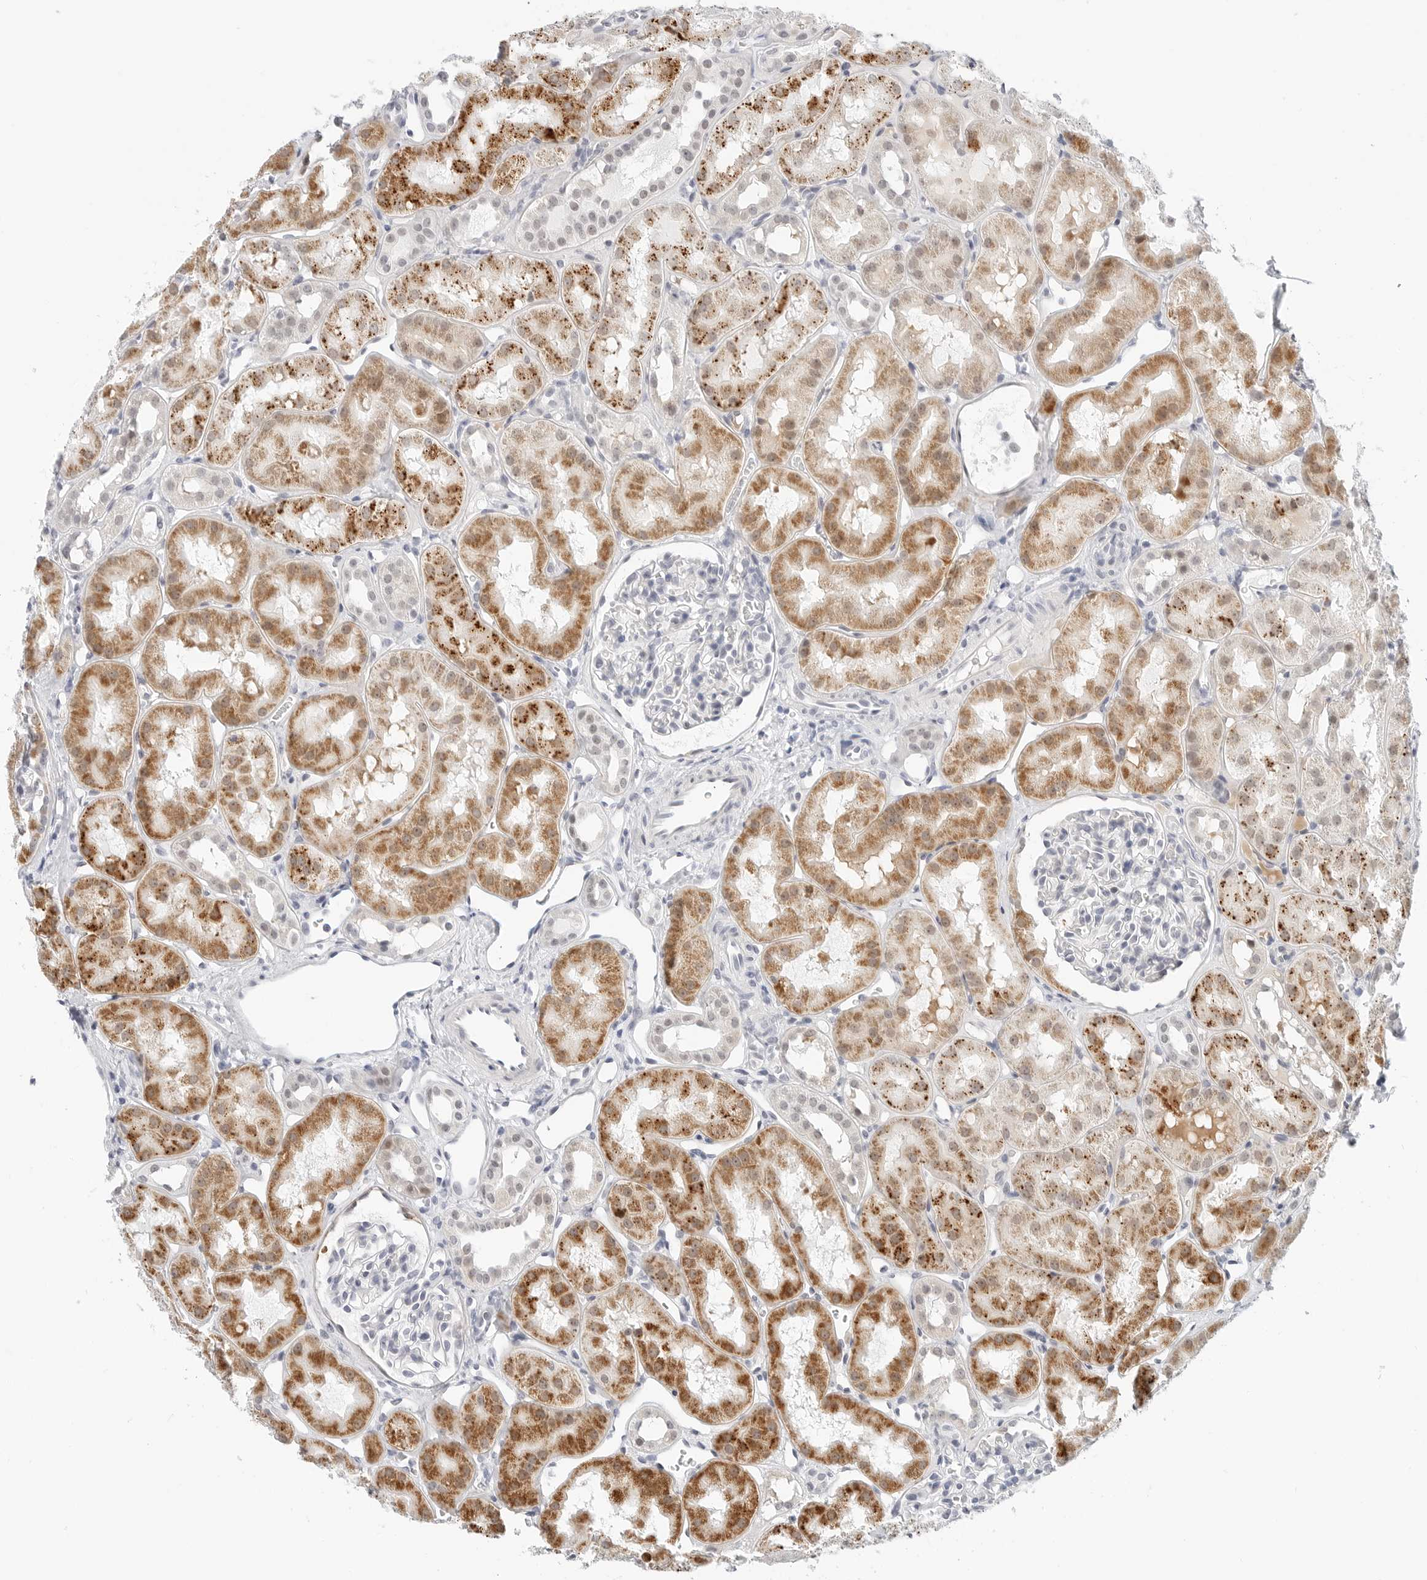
{"staining": {"intensity": "negative", "quantity": "none", "location": "none"}, "tissue": "kidney", "cell_type": "Cells in glomeruli", "image_type": "normal", "snomed": [{"axis": "morphology", "description": "Normal tissue, NOS"}, {"axis": "topography", "description": "Kidney"}], "caption": "This is a image of IHC staining of unremarkable kidney, which shows no staining in cells in glomeruli. (DAB (3,3'-diaminobenzidine) IHC with hematoxylin counter stain).", "gene": "TSEN2", "patient": {"sex": "male", "age": 16}}